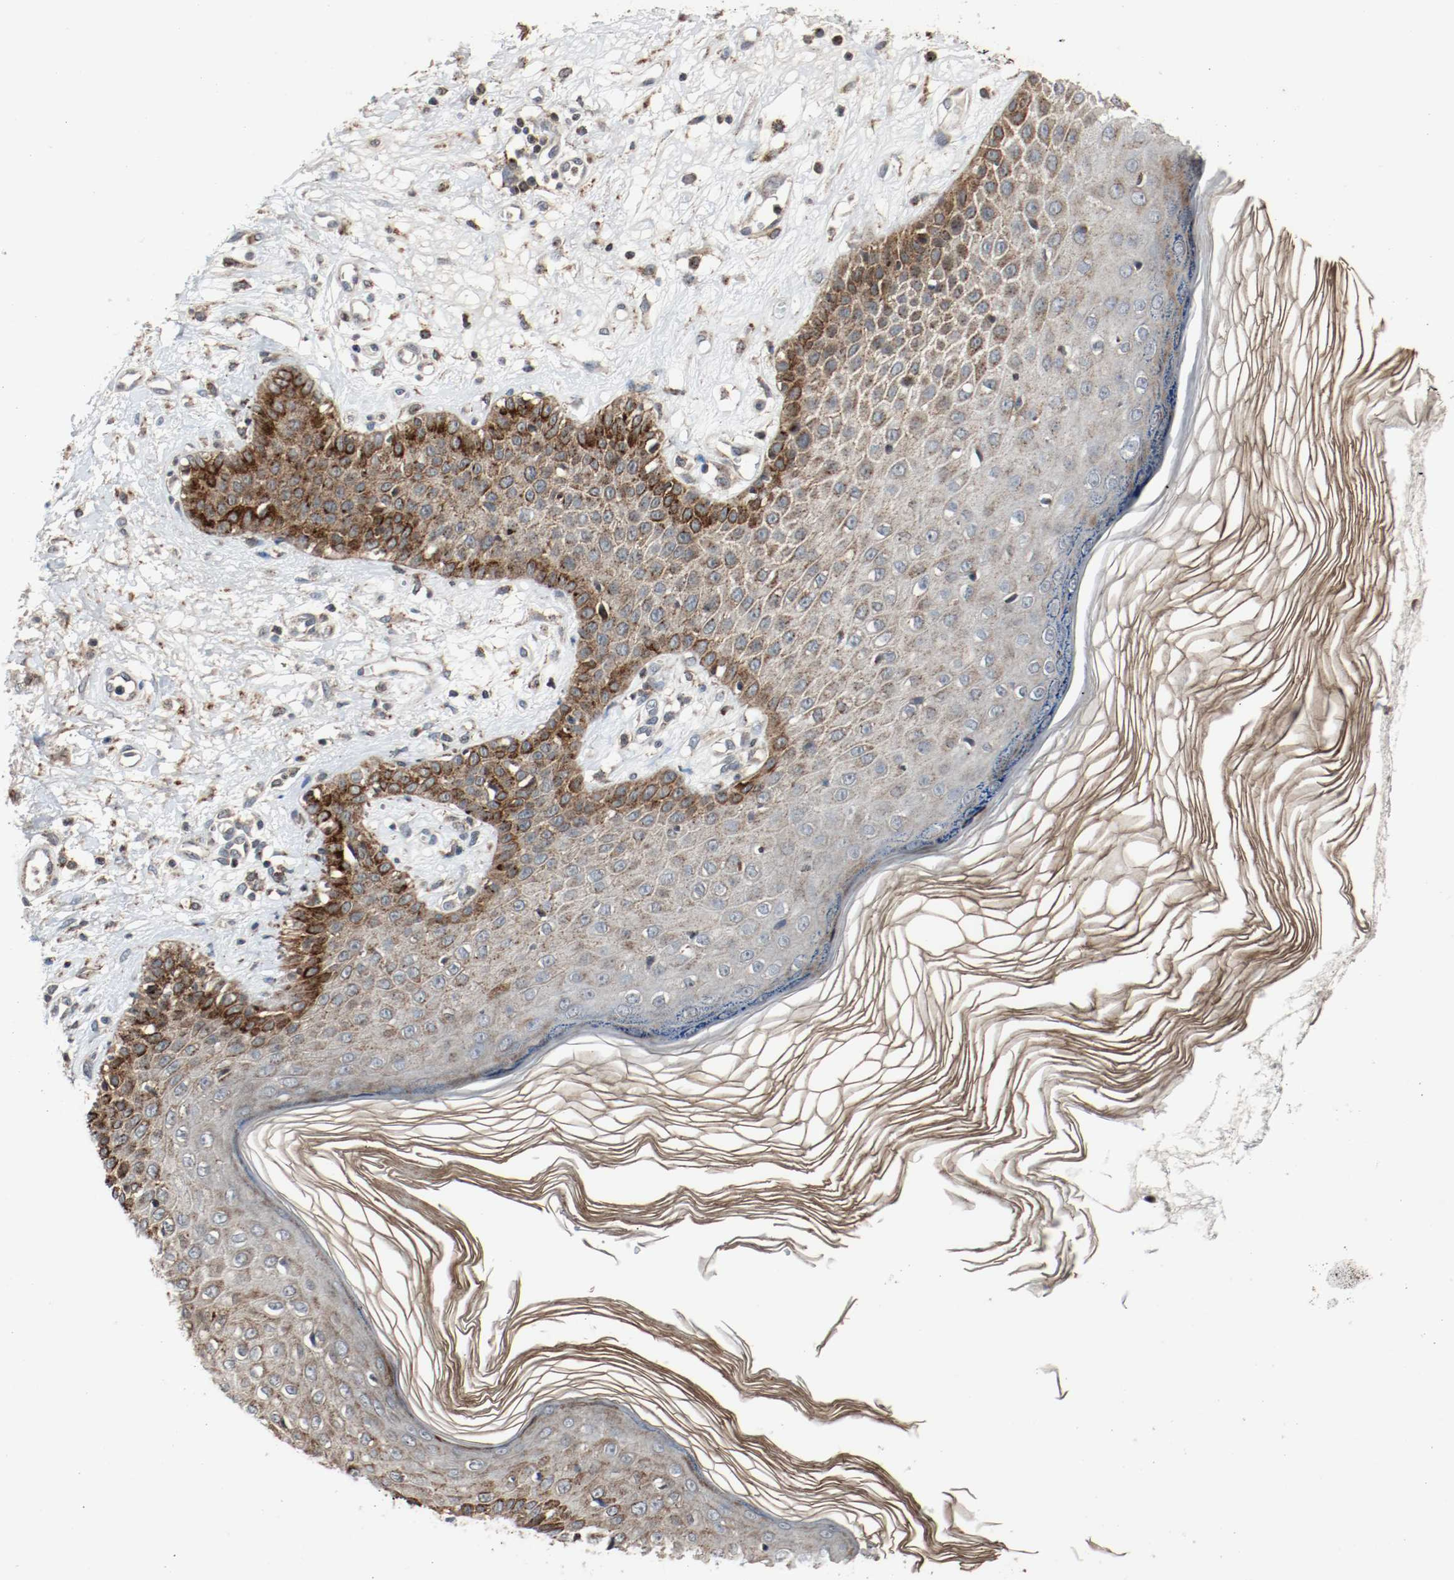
{"staining": {"intensity": "strong", "quantity": ">75%", "location": "cytoplasmic/membranous"}, "tissue": "skin cancer", "cell_type": "Tumor cells", "image_type": "cancer", "snomed": [{"axis": "morphology", "description": "Squamous cell carcinoma, NOS"}, {"axis": "topography", "description": "Skin"}], "caption": "Brown immunohistochemical staining in human skin squamous cell carcinoma reveals strong cytoplasmic/membranous expression in approximately >75% of tumor cells.", "gene": "LAMP2", "patient": {"sex": "female", "age": 78}}